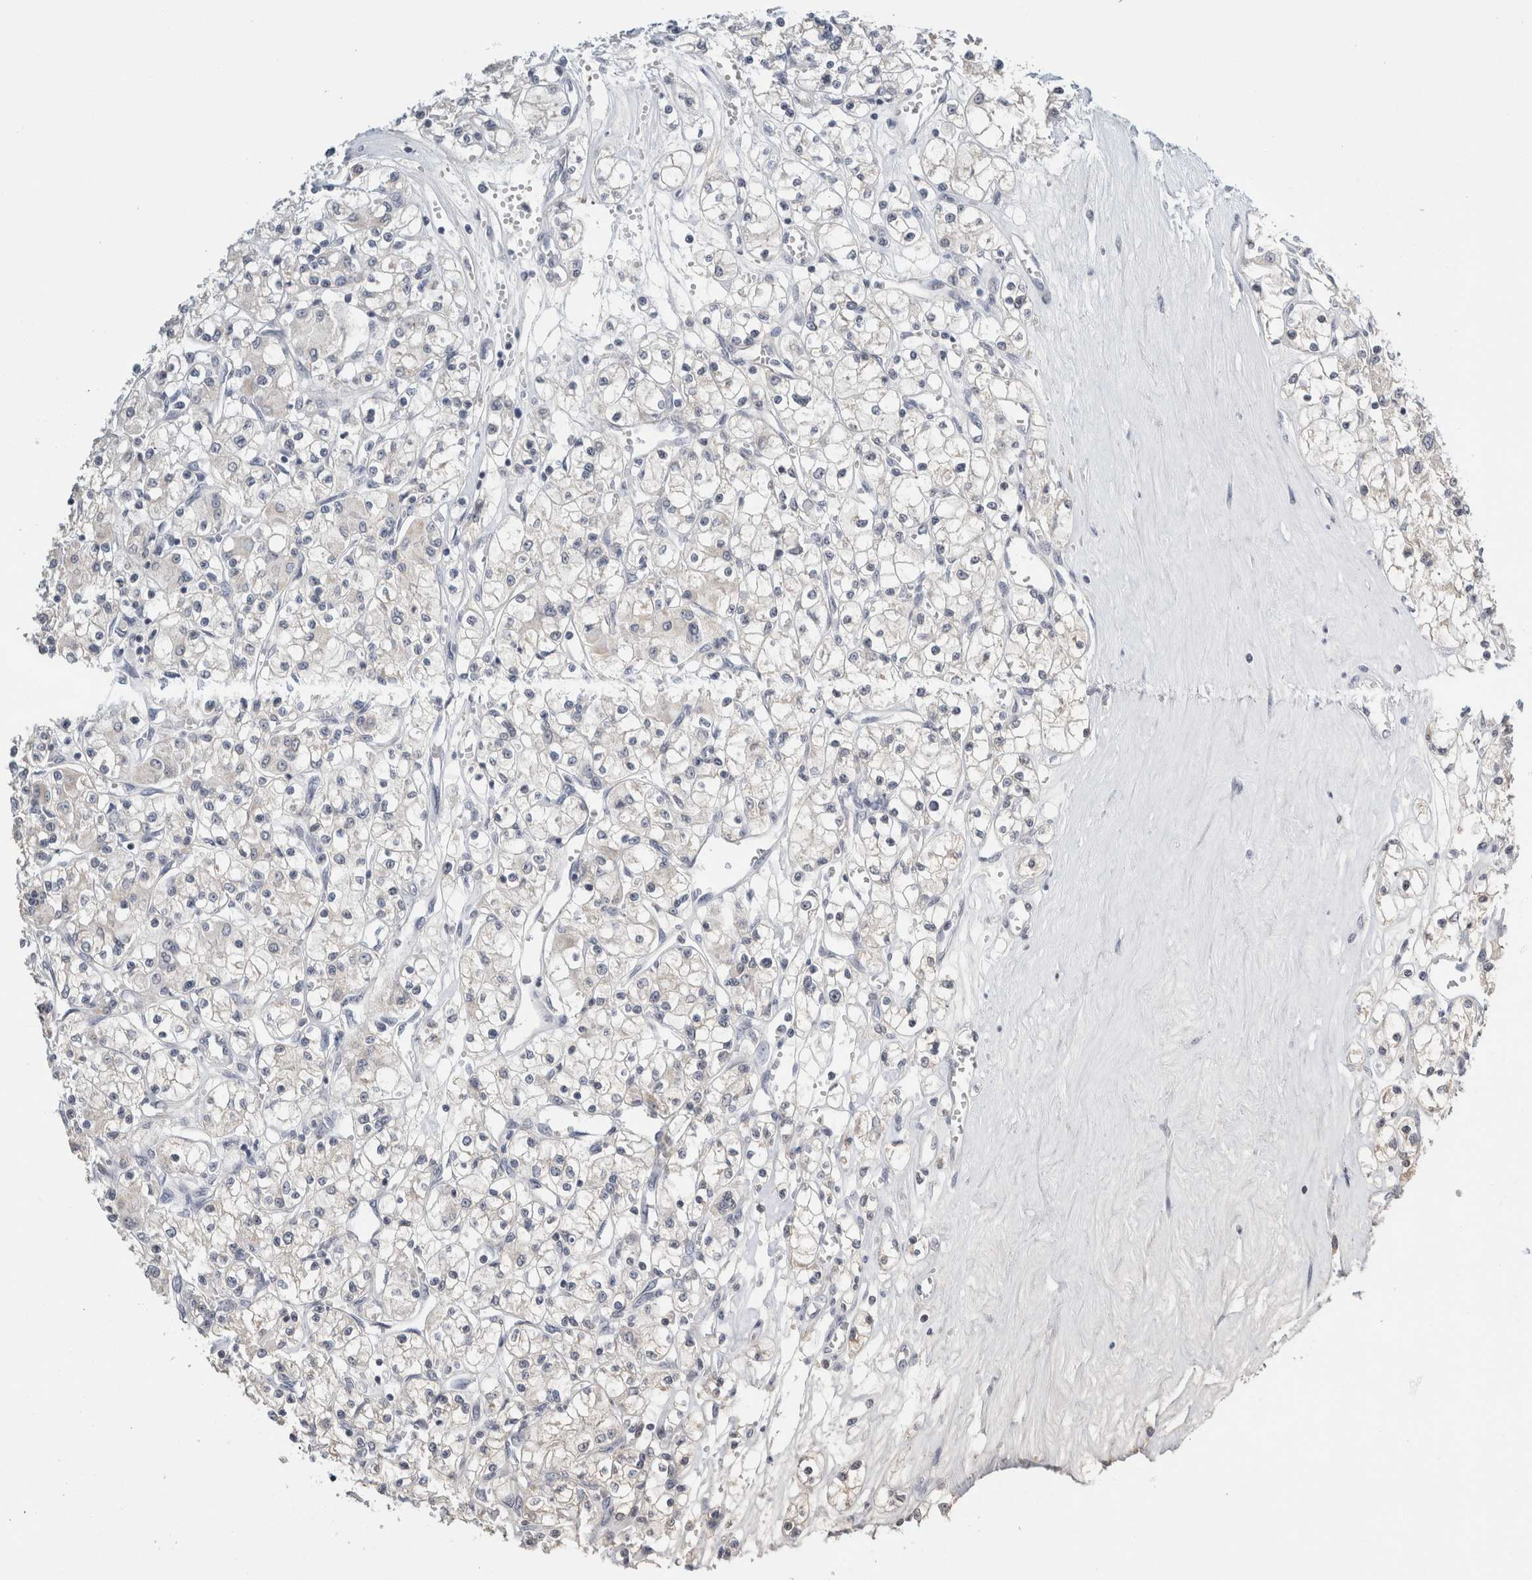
{"staining": {"intensity": "negative", "quantity": "none", "location": "none"}, "tissue": "renal cancer", "cell_type": "Tumor cells", "image_type": "cancer", "snomed": [{"axis": "morphology", "description": "Adenocarcinoma, NOS"}, {"axis": "topography", "description": "Kidney"}], "caption": "DAB (3,3'-diaminobenzidine) immunohistochemical staining of human renal cancer demonstrates no significant expression in tumor cells.", "gene": "CRAT", "patient": {"sex": "female", "age": 59}}